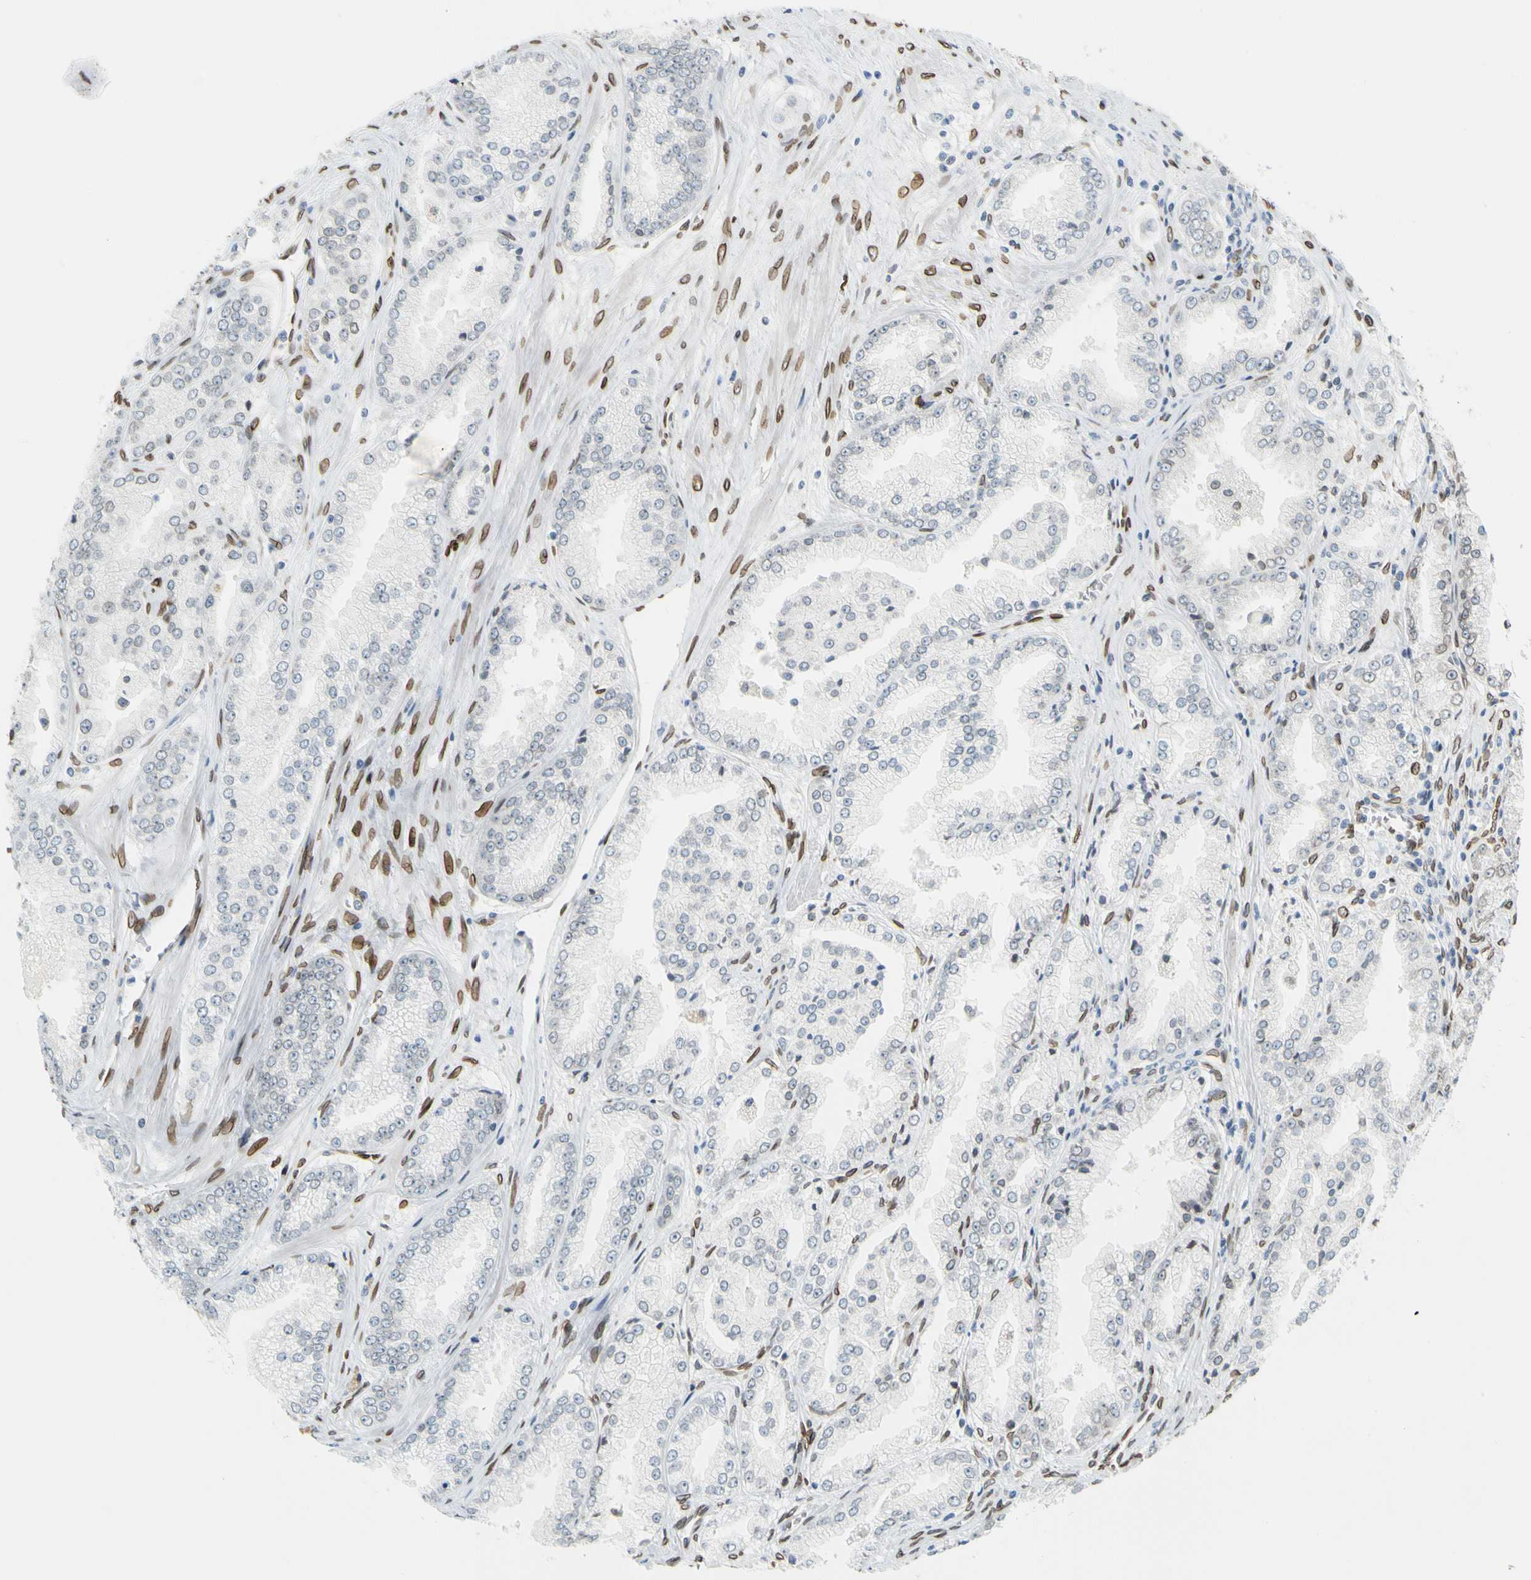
{"staining": {"intensity": "negative", "quantity": "none", "location": "none"}, "tissue": "prostate cancer", "cell_type": "Tumor cells", "image_type": "cancer", "snomed": [{"axis": "morphology", "description": "Adenocarcinoma, High grade"}, {"axis": "topography", "description": "Prostate"}], "caption": "Immunohistochemistry of prostate cancer exhibits no expression in tumor cells.", "gene": "SUN1", "patient": {"sex": "male", "age": 61}}